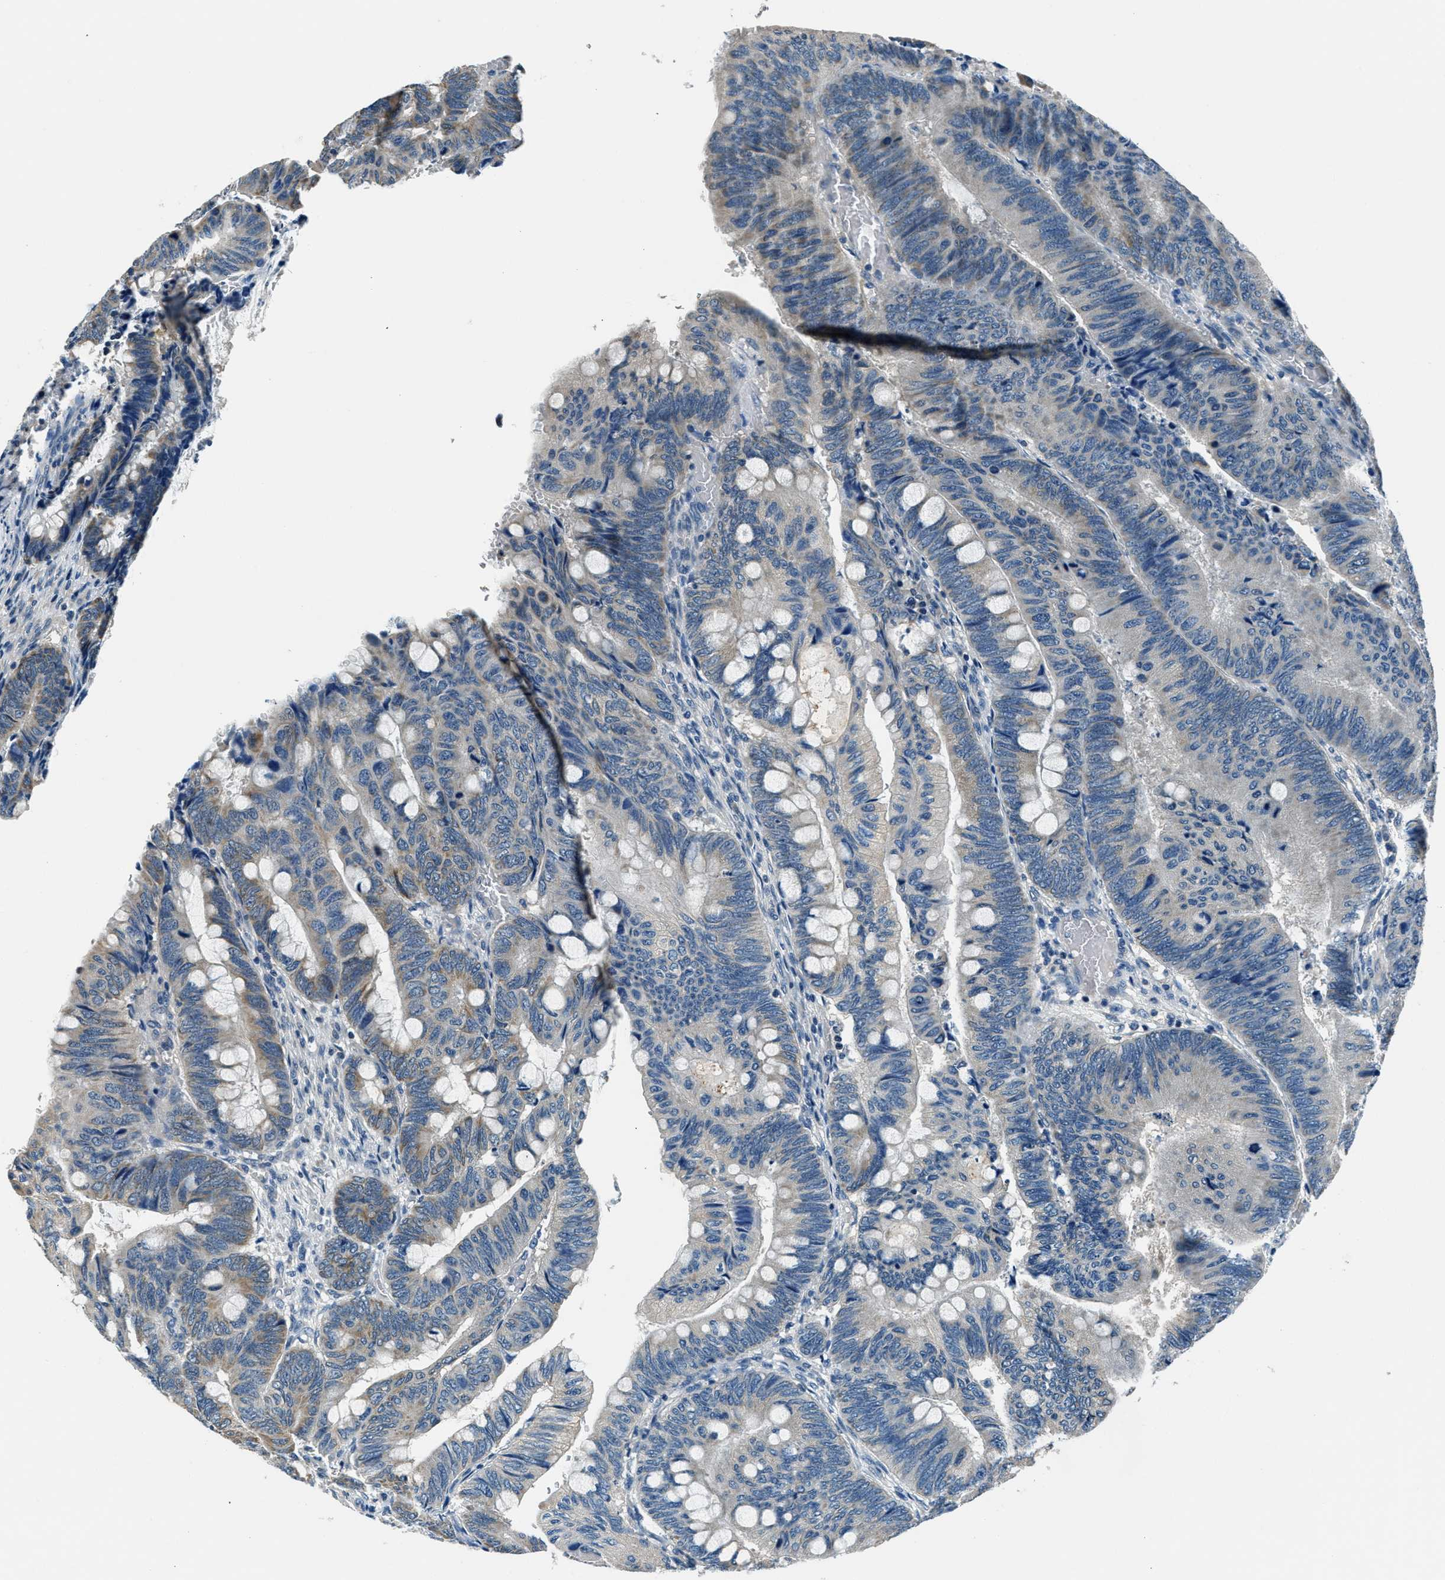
{"staining": {"intensity": "weak", "quantity": "<25%", "location": "cytoplasmic/membranous"}, "tissue": "colorectal cancer", "cell_type": "Tumor cells", "image_type": "cancer", "snomed": [{"axis": "morphology", "description": "Normal tissue, NOS"}, {"axis": "morphology", "description": "Adenocarcinoma, NOS"}, {"axis": "topography", "description": "Rectum"}, {"axis": "topography", "description": "Peripheral nerve tissue"}], "caption": "Tumor cells show no significant protein expression in adenocarcinoma (colorectal).", "gene": "NME8", "patient": {"sex": "male", "age": 92}}